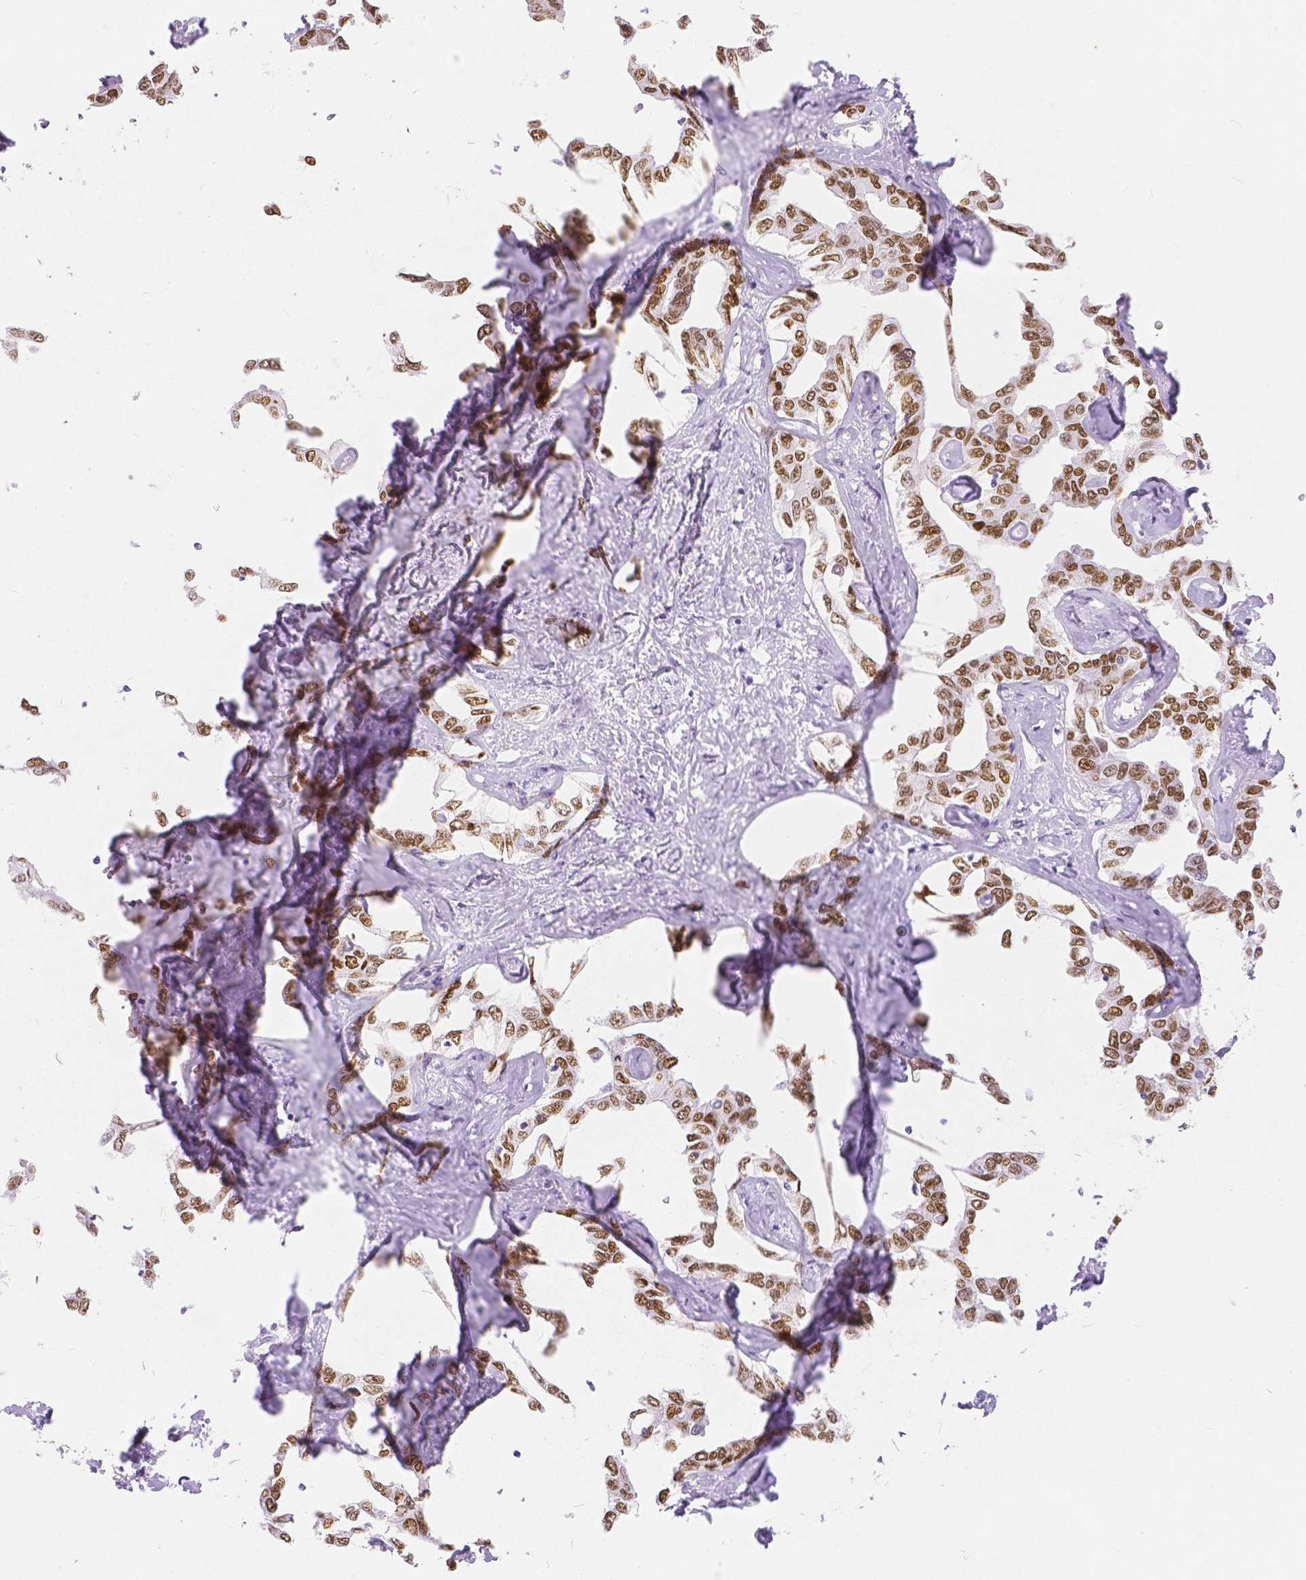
{"staining": {"intensity": "strong", "quantity": ">75%", "location": "nuclear"}, "tissue": "liver cancer", "cell_type": "Tumor cells", "image_type": "cancer", "snomed": [{"axis": "morphology", "description": "Cholangiocarcinoma"}, {"axis": "topography", "description": "Liver"}], "caption": "Immunohistochemical staining of liver cholangiocarcinoma reveals high levels of strong nuclear protein staining in about >75% of tumor cells. Nuclei are stained in blue.", "gene": "HNF1B", "patient": {"sex": "male", "age": 59}}